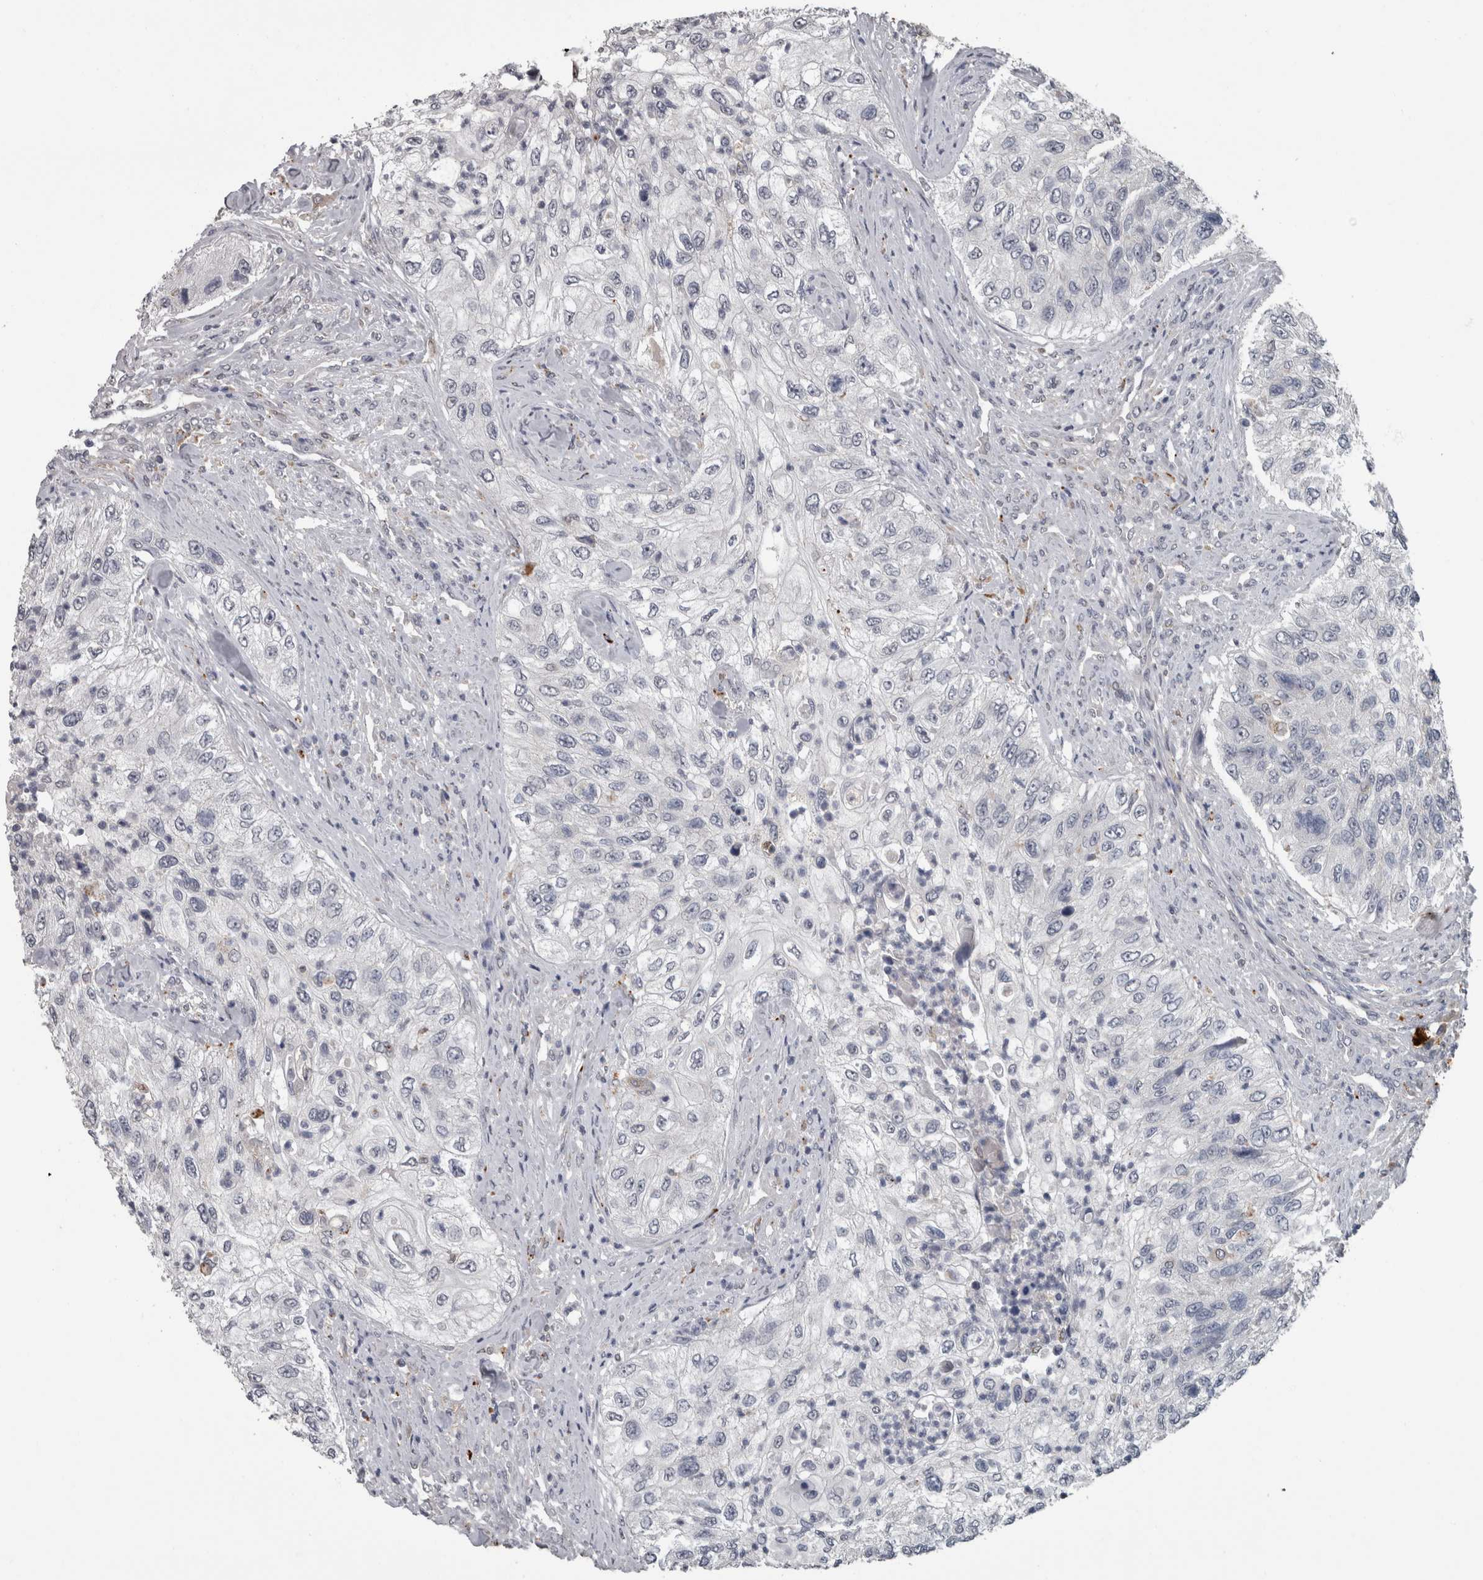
{"staining": {"intensity": "negative", "quantity": "none", "location": "none"}, "tissue": "urothelial cancer", "cell_type": "Tumor cells", "image_type": "cancer", "snomed": [{"axis": "morphology", "description": "Urothelial carcinoma, High grade"}, {"axis": "topography", "description": "Urinary bladder"}], "caption": "This is a histopathology image of immunohistochemistry (IHC) staining of urothelial cancer, which shows no staining in tumor cells. The staining is performed using DAB (3,3'-diaminobenzidine) brown chromogen with nuclei counter-stained in using hematoxylin.", "gene": "NAAA", "patient": {"sex": "female", "age": 60}}